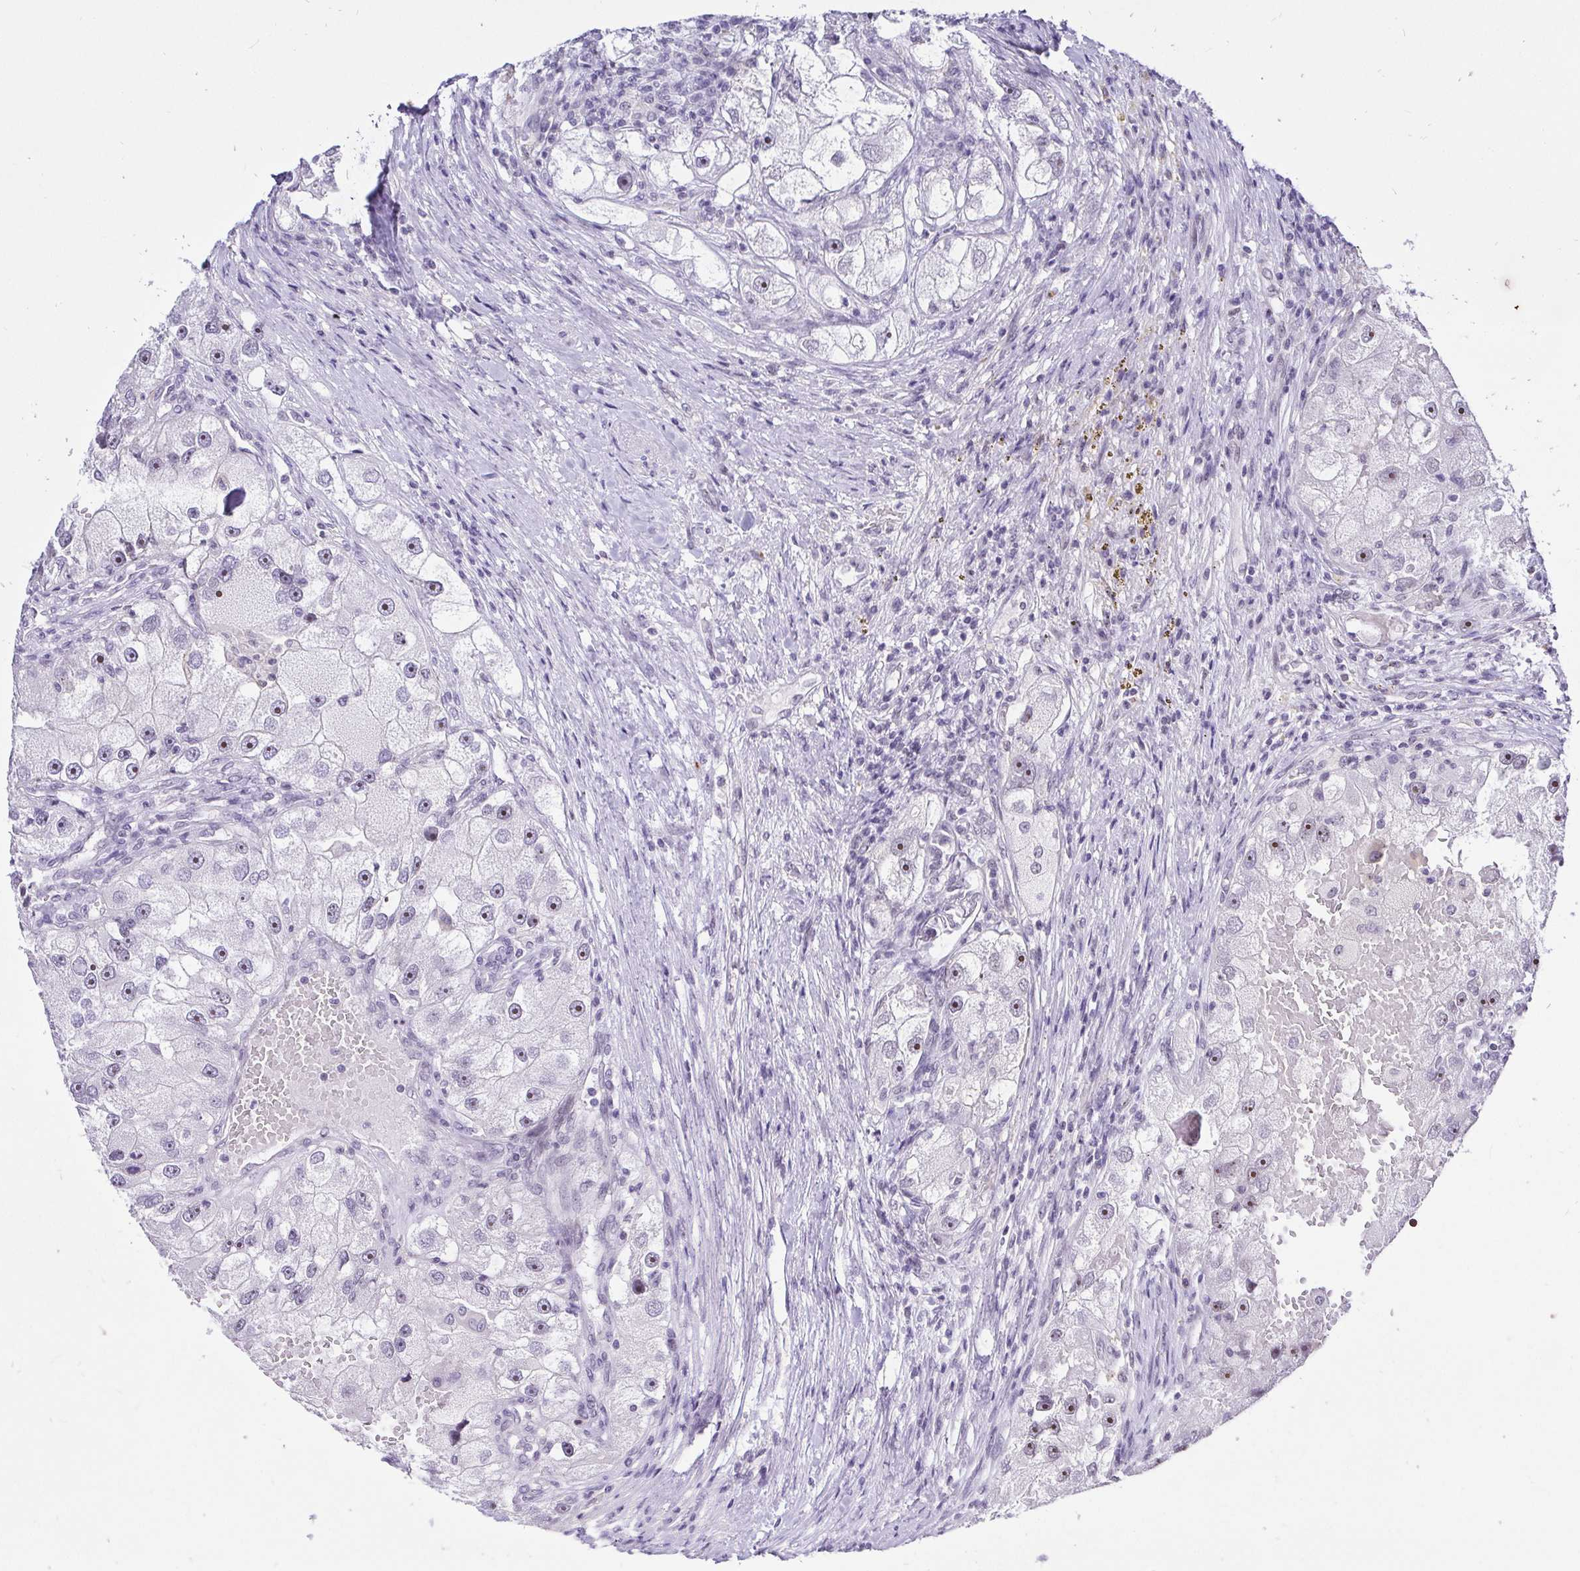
{"staining": {"intensity": "moderate", "quantity": "25%-75%", "location": "nuclear"}, "tissue": "renal cancer", "cell_type": "Tumor cells", "image_type": "cancer", "snomed": [{"axis": "morphology", "description": "Adenocarcinoma, NOS"}, {"axis": "topography", "description": "Kidney"}], "caption": "Immunohistochemical staining of human renal cancer reveals medium levels of moderate nuclear positivity in approximately 25%-75% of tumor cells.", "gene": "ZNF860", "patient": {"sex": "male", "age": 63}}